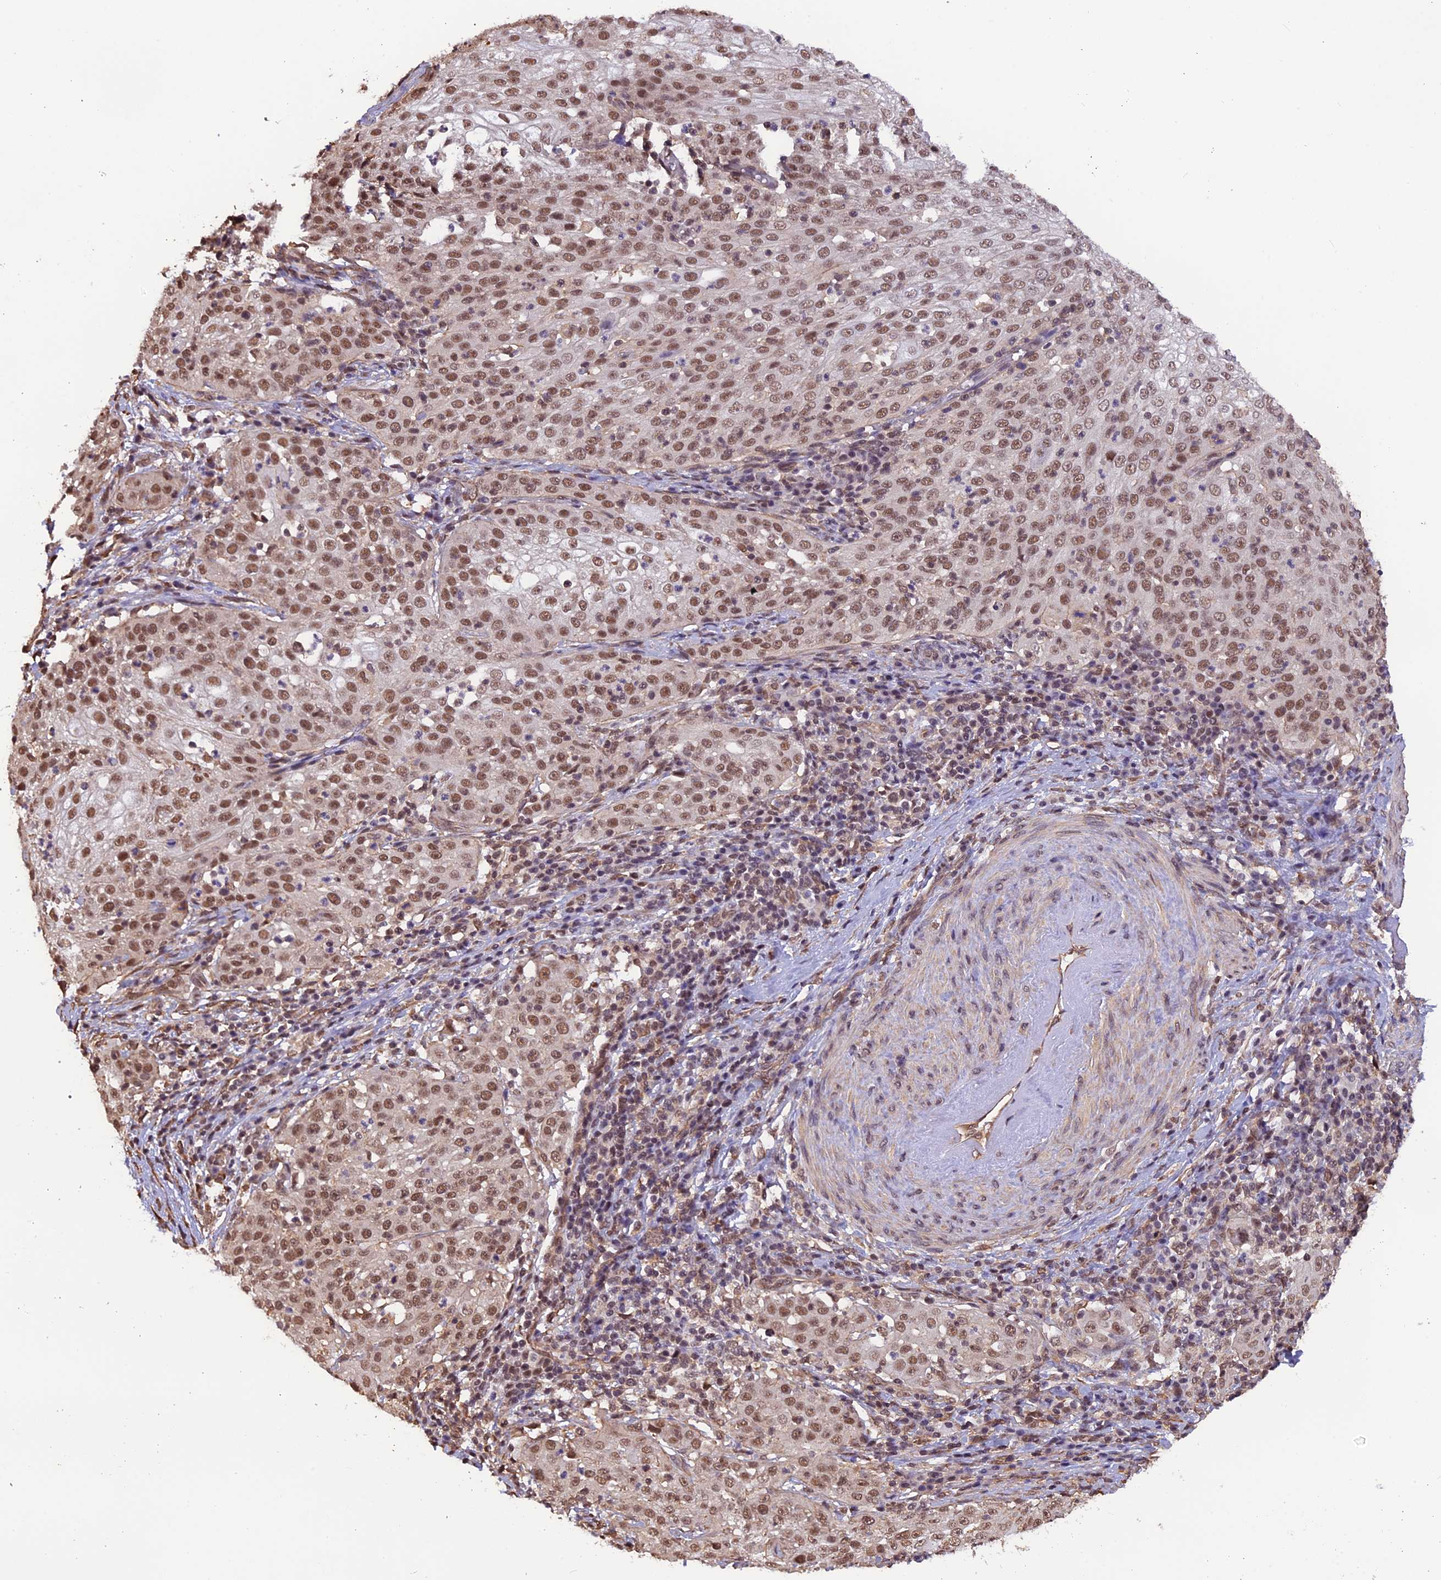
{"staining": {"intensity": "moderate", "quantity": ">75%", "location": "nuclear"}, "tissue": "cervical cancer", "cell_type": "Tumor cells", "image_type": "cancer", "snomed": [{"axis": "morphology", "description": "Squamous cell carcinoma, NOS"}, {"axis": "topography", "description": "Cervix"}], "caption": "IHC photomicrograph of neoplastic tissue: human cervical squamous cell carcinoma stained using immunohistochemistry exhibits medium levels of moderate protein expression localized specifically in the nuclear of tumor cells, appearing as a nuclear brown color.", "gene": "ZC3H4", "patient": {"sex": "female", "age": 57}}